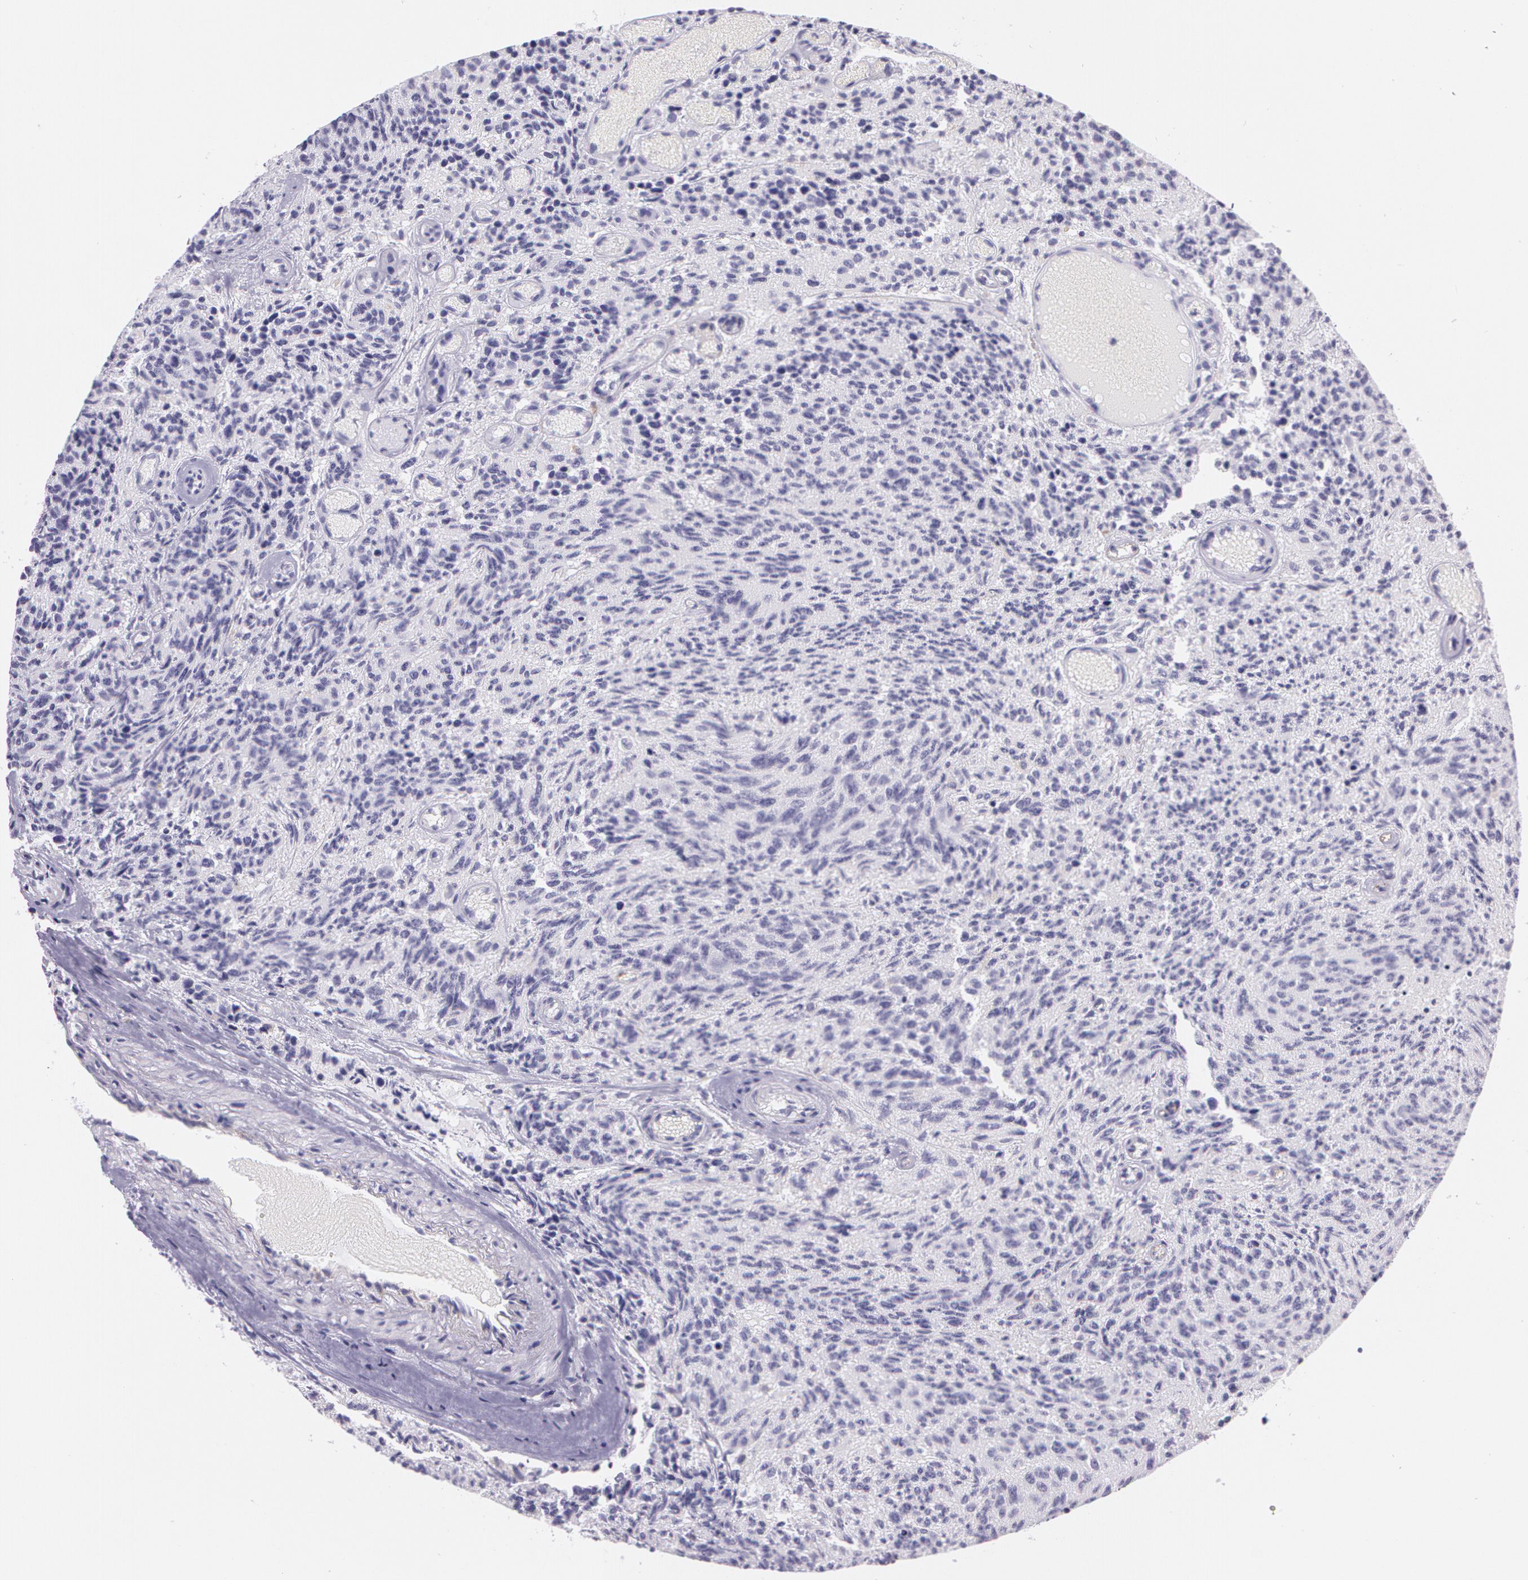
{"staining": {"intensity": "negative", "quantity": "none", "location": "none"}, "tissue": "glioma", "cell_type": "Tumor cells", "image_type": "cancer", "snomed": [{"axis": "morphology", "description": "Glioma, malignant, High grade"}, {"axis": "topography", "description": "Brain"}], "caption": "Micrograph shows no significant protein staining in tumor cells of glioma.", "gene": "LY75", "patient": {"sex": "male", "age": 36}}